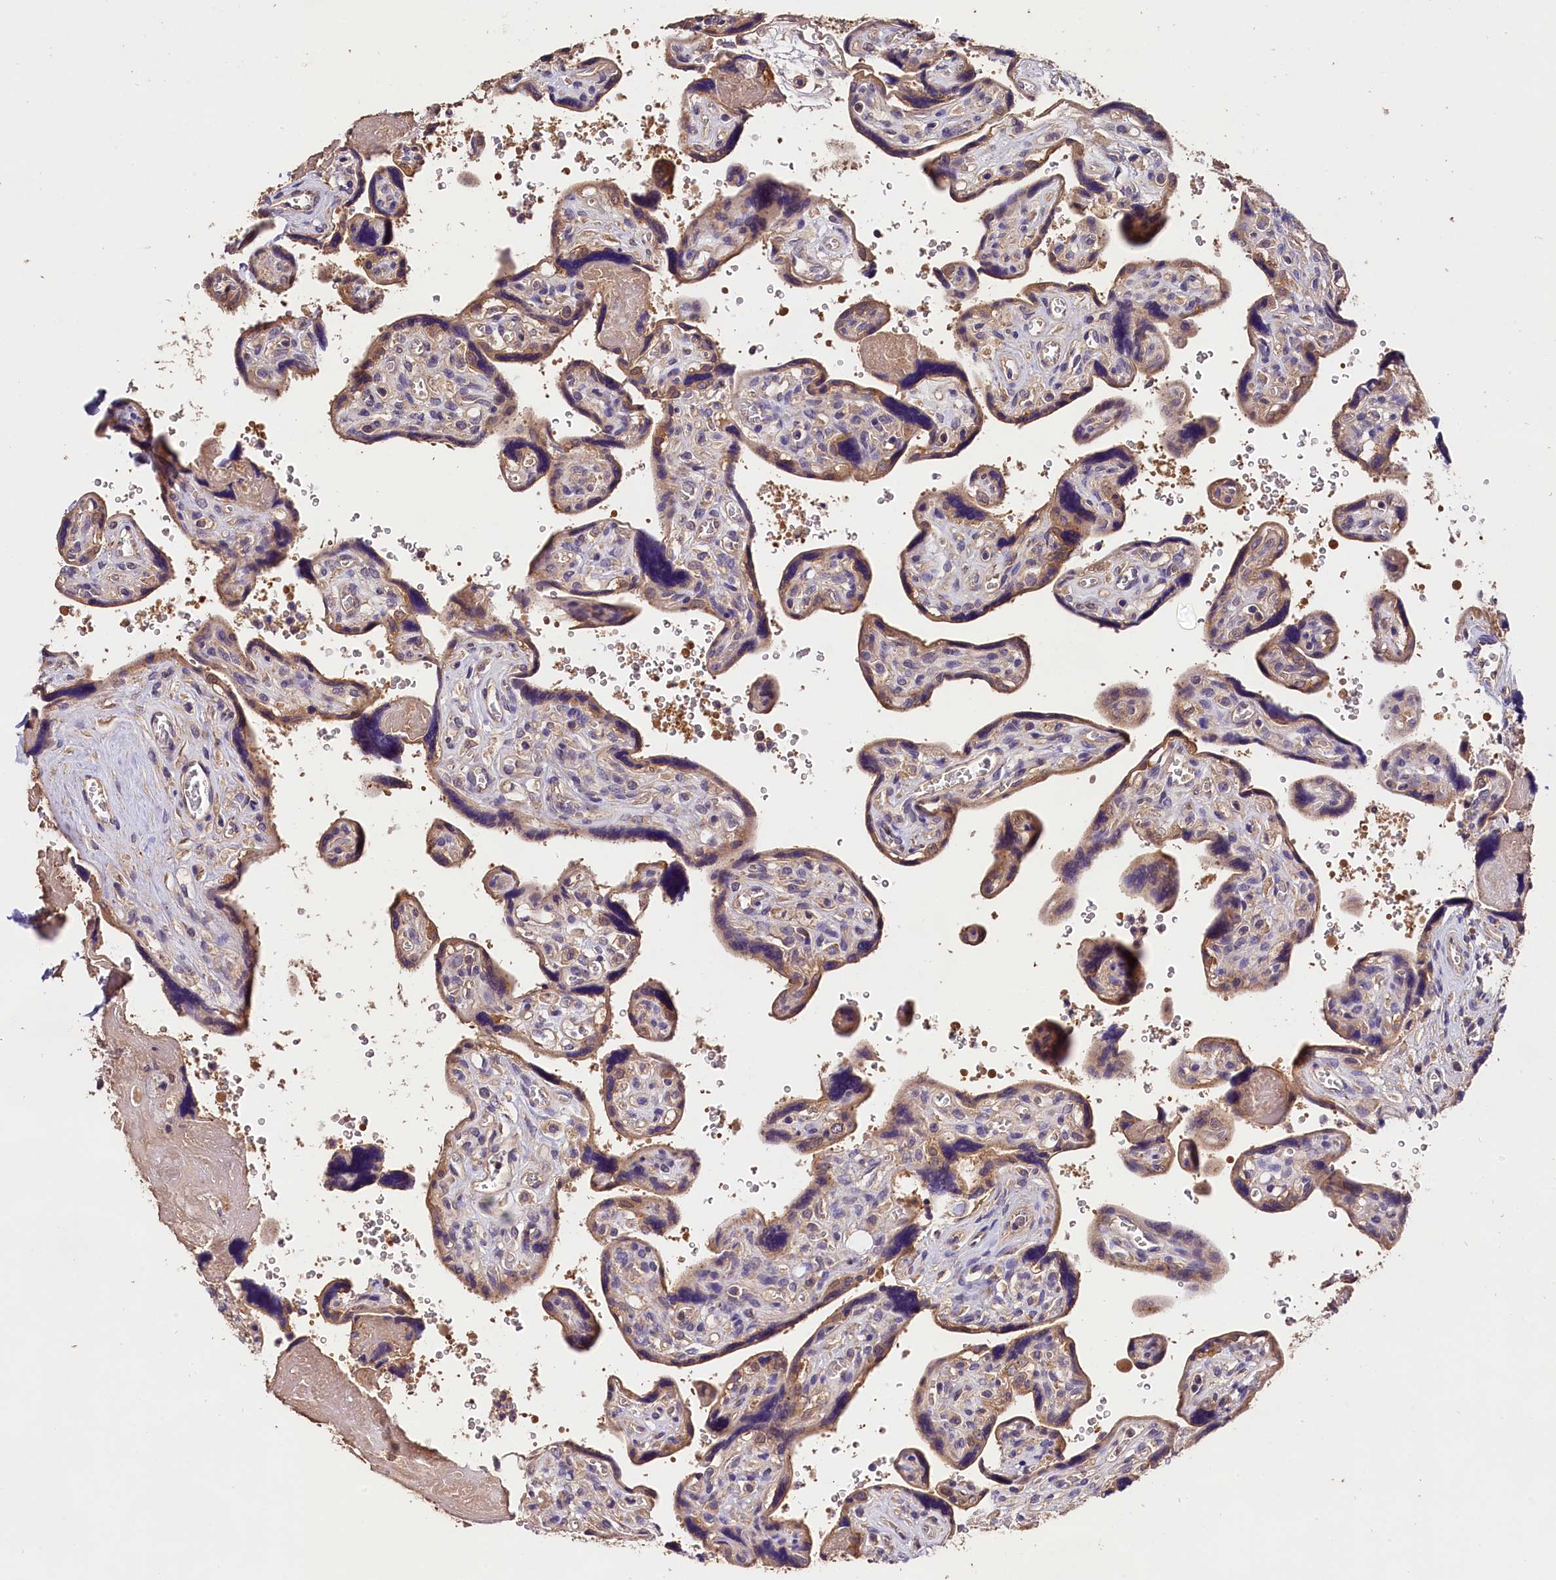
{"staining": {"intensity": "moderate", "quantity": ">75%", "location": "cytoplasmic/membranous"}, "tissue": "placenta", "cell_type": "Trophoblastic cells", "image_type": "normal", "snomed": [{"axis": "morphology", "description": "Normal tissue, NOS"}, {"axis": "topography", "description": "Placenta"}], "caption": "About >75% of trophoblastic cells in benign placenta reveal moderate cytoplasmic/membranous protein positivity as visualized by brown immunohistochemical staining.", "gene": "OAS3", "patient": {"sex": "female", "age": 39}}